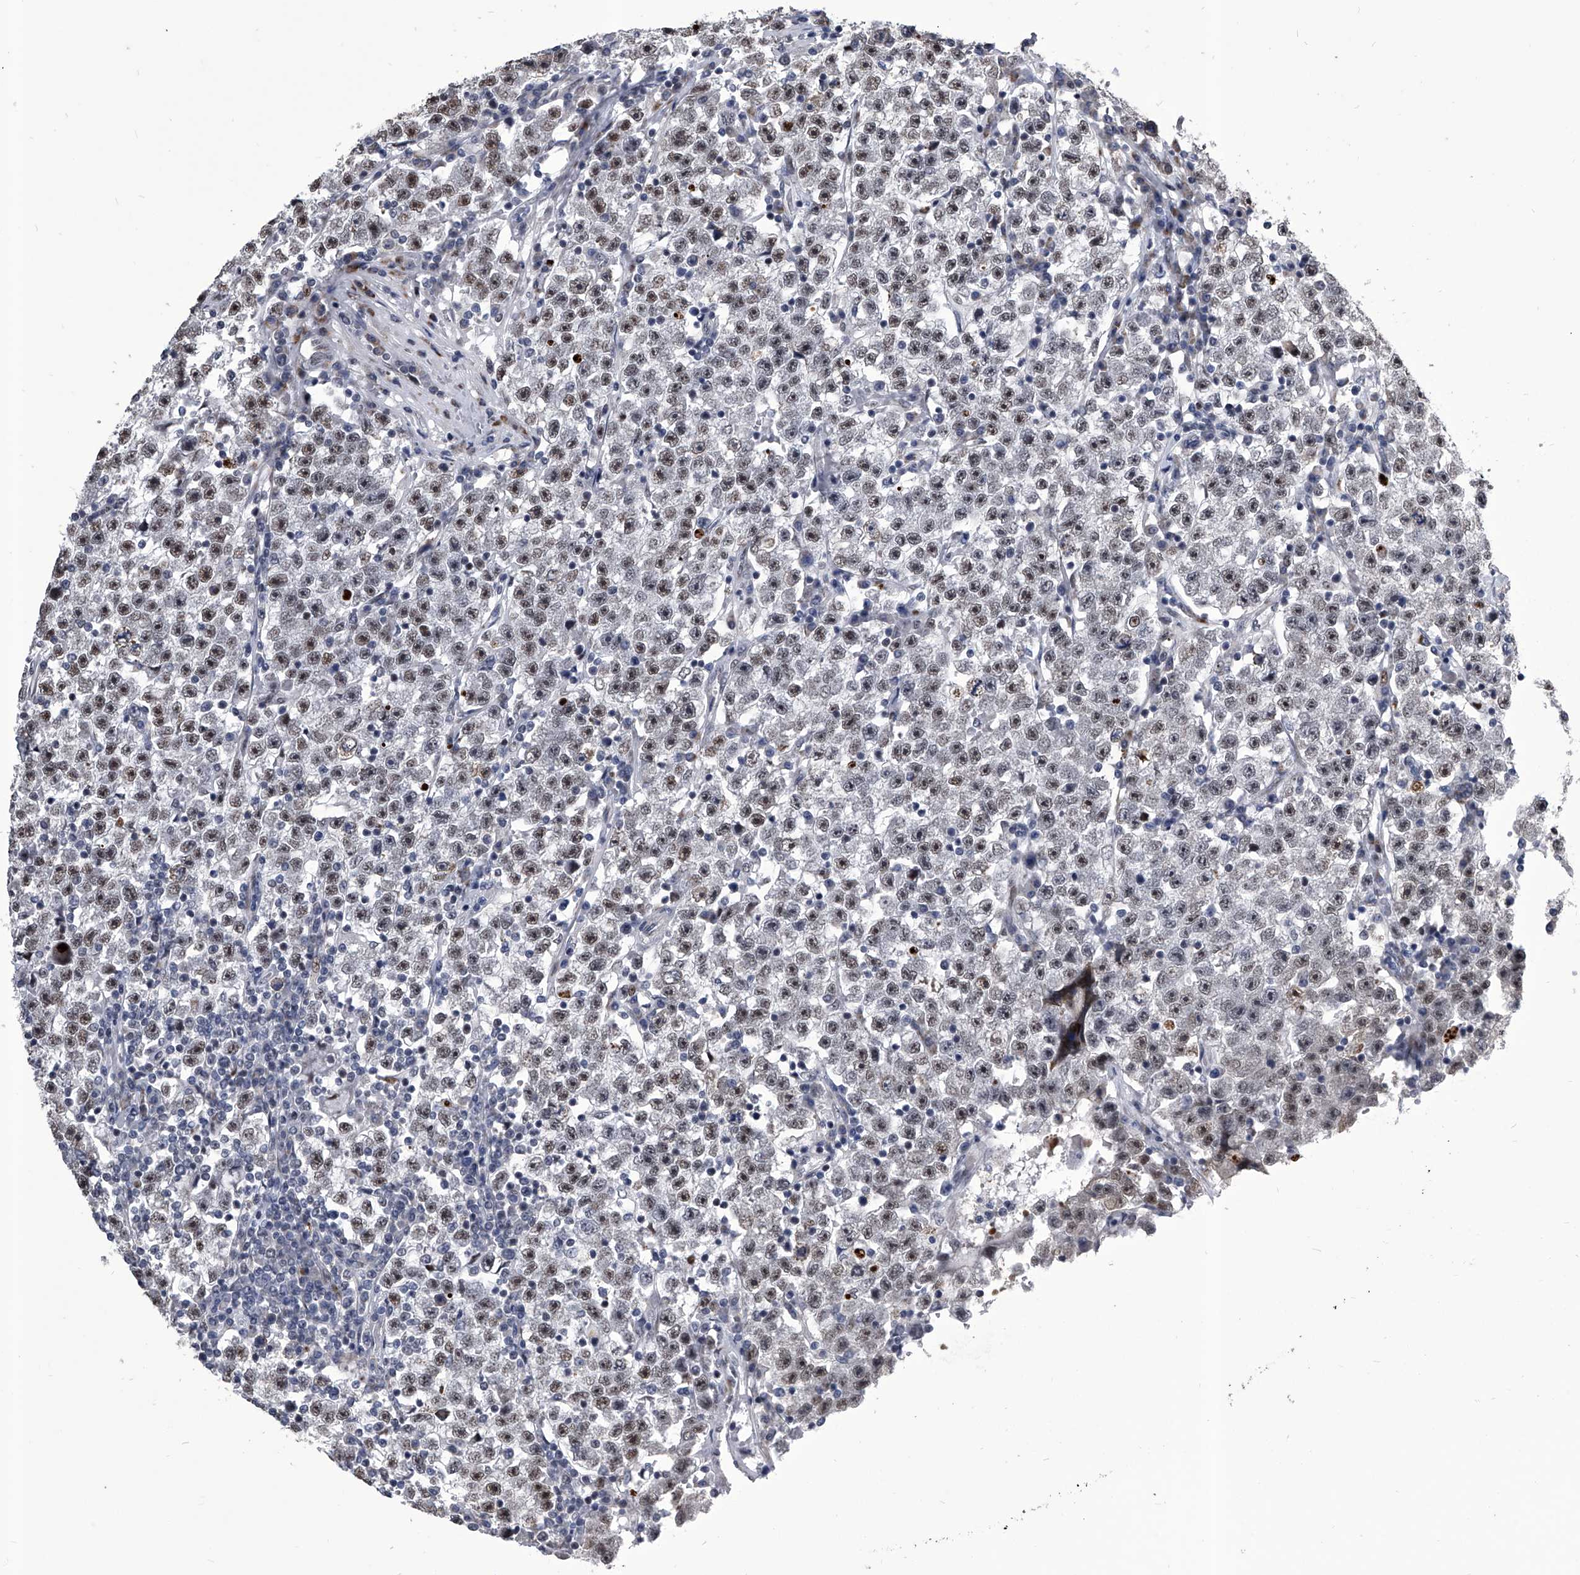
{"staining": {"intensity": "weak", "quantity": ">75%", "location": "nuclear"}, "tissue": "testis cancer", "cell_type": "Tumor cells", "image_type": "cancer", "snomed": [{"axis": "morphology", "description": "Seminoma, NOS"}, {"axis": "topography", "description": "Testis"}], "caption": "Brown immunohistochemical staining in testis seminoma exhibits weak nuclear staining in approximately >75% of tumor cells.", "gene": "CMTR1", "patient": {"sex": "male", "age": 22}}